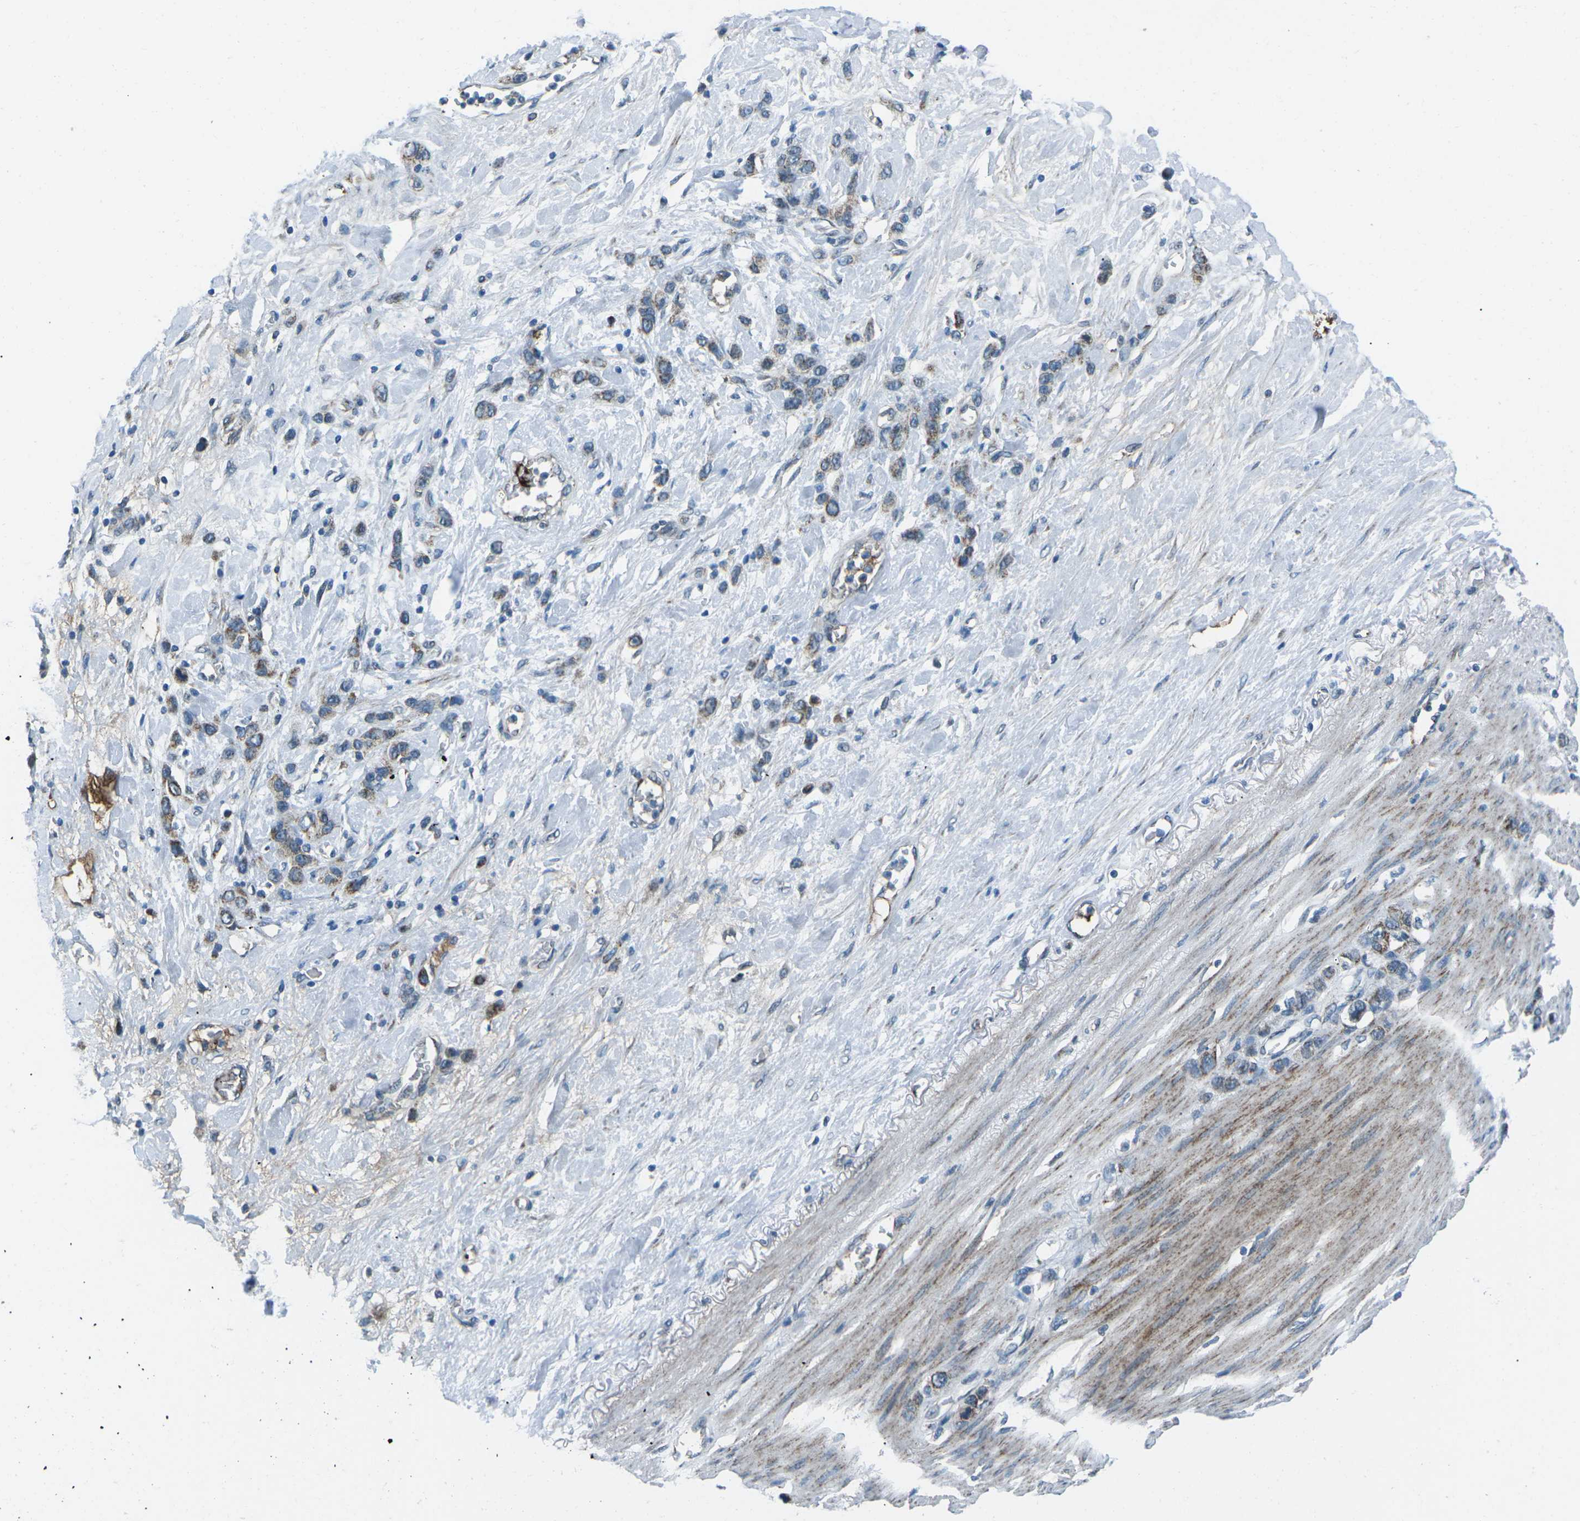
{"staining": {"intensity": "moderate", "quantity": ">75%", "location": "cytoplasmic/membranous"}, "tissue": "stomach cancer", "cell_type": "Tumor cells", "image_type": "cancer", "snomed": [{"axis": "morphology", "description": "Adenocarcinoma, NOS"}, {"axis": "morphology", "description": "Adenocarcinoma, High grade"}, {"axis": "topography", "description": "Stomach, upper"}, {"axis": "topography", "description": "Stomach, lower"}], "caption": "Protein staining of stomach high-grade adenocarcinoma tissue displays moderate cytoplasmic/membranous expression in about >75% of tumor cells.", "gene": "RFESD", "patient": {"sex": "female", "age": 65}}